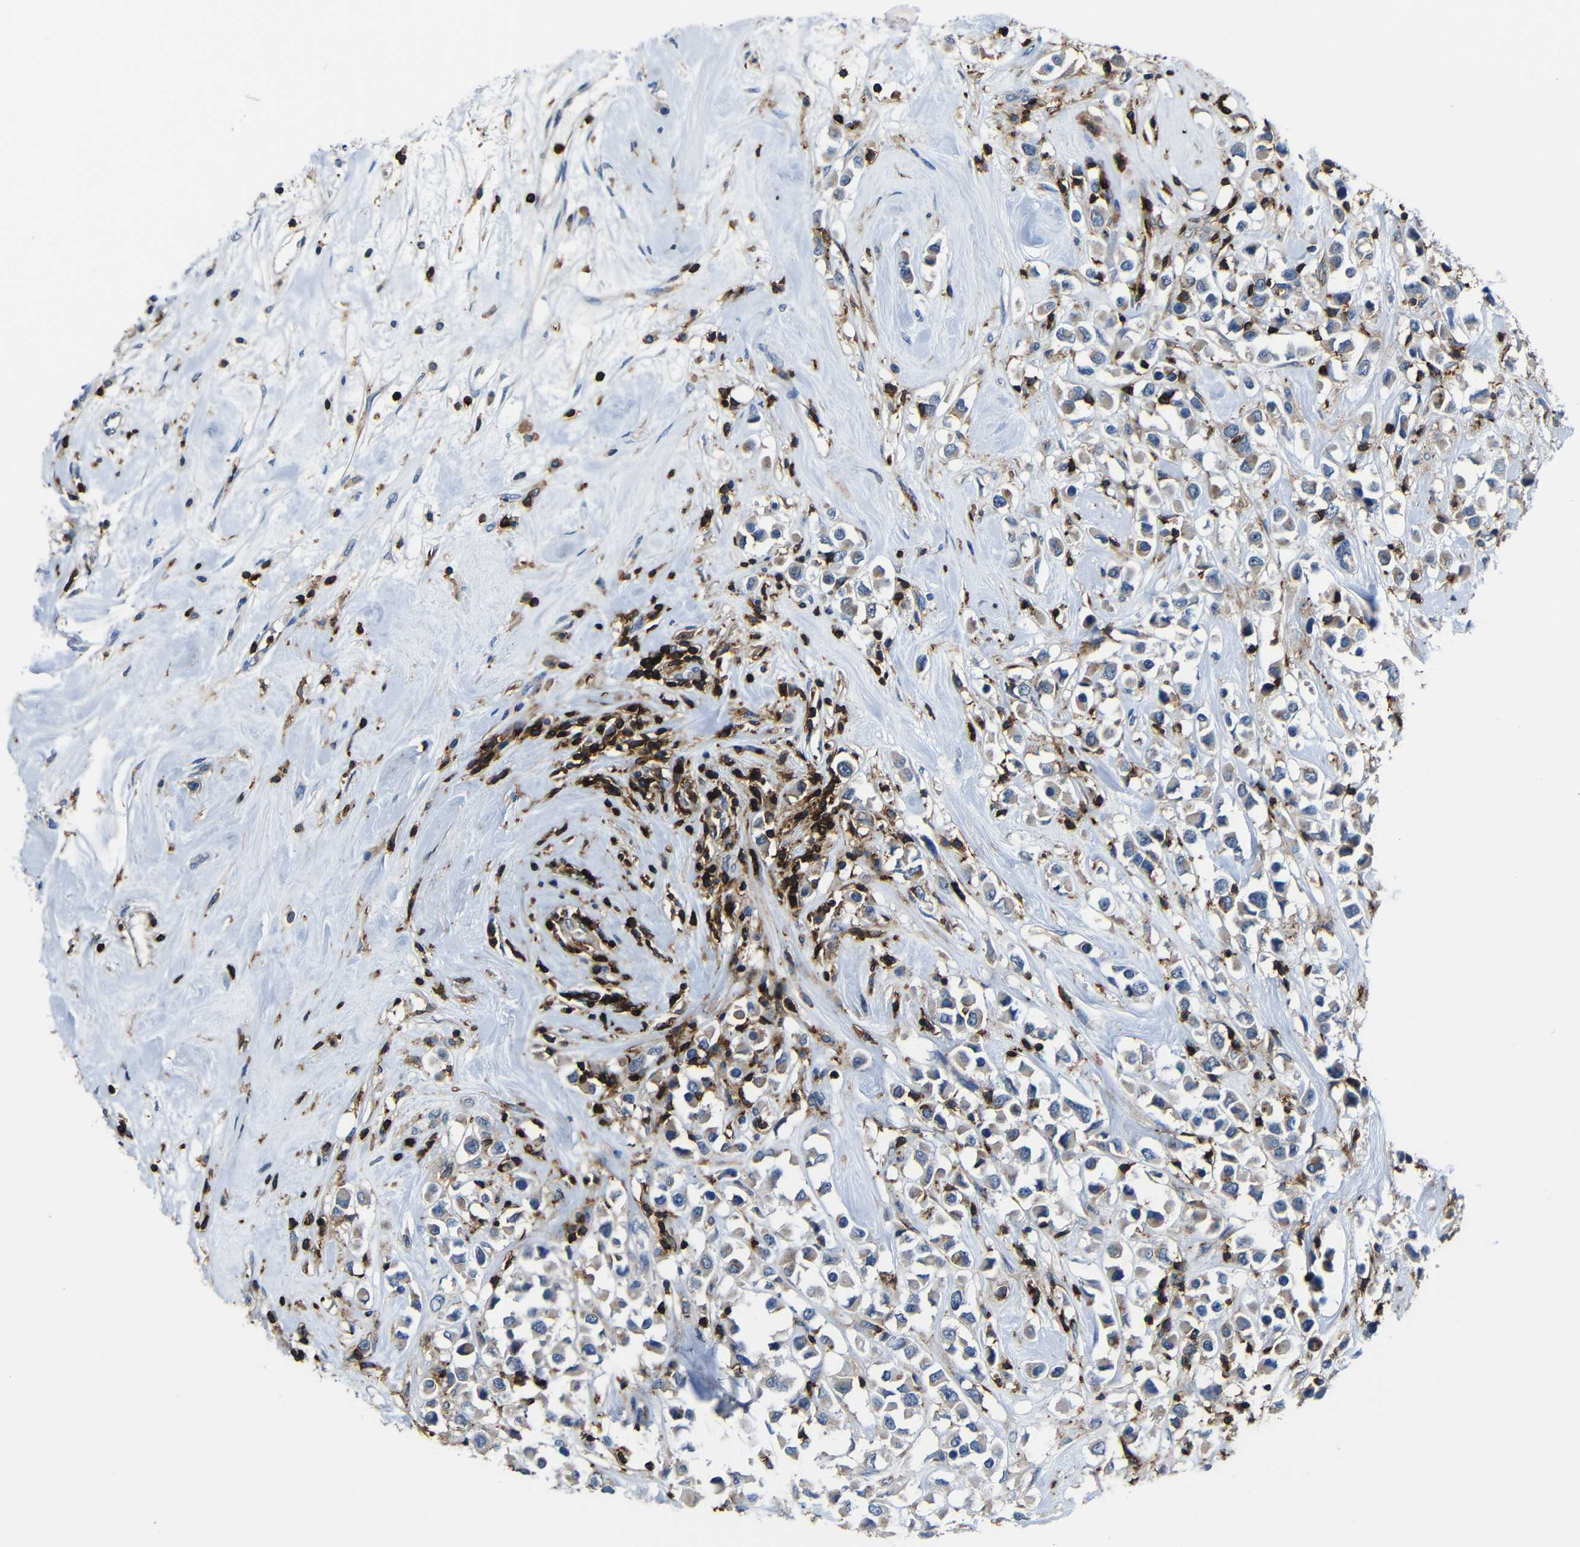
{"staining": {"intensity": "weak", "quantity": "25%-75%", "location": "cytoplasmic/membranous"}, "tissue": "breast cancer", "cell_type": "Tumor cells", "image_type": "cancer", "snomed": [{"axis": "morphology", "description": "Duct carcinoma"}, {"axis": "topography", "description": "Breast"}], "caption": "Breast cancer (intraductal carcinoma) stained with DAB (3,3'-diaminobenzidine) immunohistochemistry (IHC) demonstrates low levels of weak cytoplasmic/membranous staining in approximately 25%-75% of tumor cells. (Stains: DAB in brown, nuclei in blue, Microscopy: brightfield microscopy at high magnification).", "gene": "P2RY12", "patient": {"sex": "female", "age": 61}}